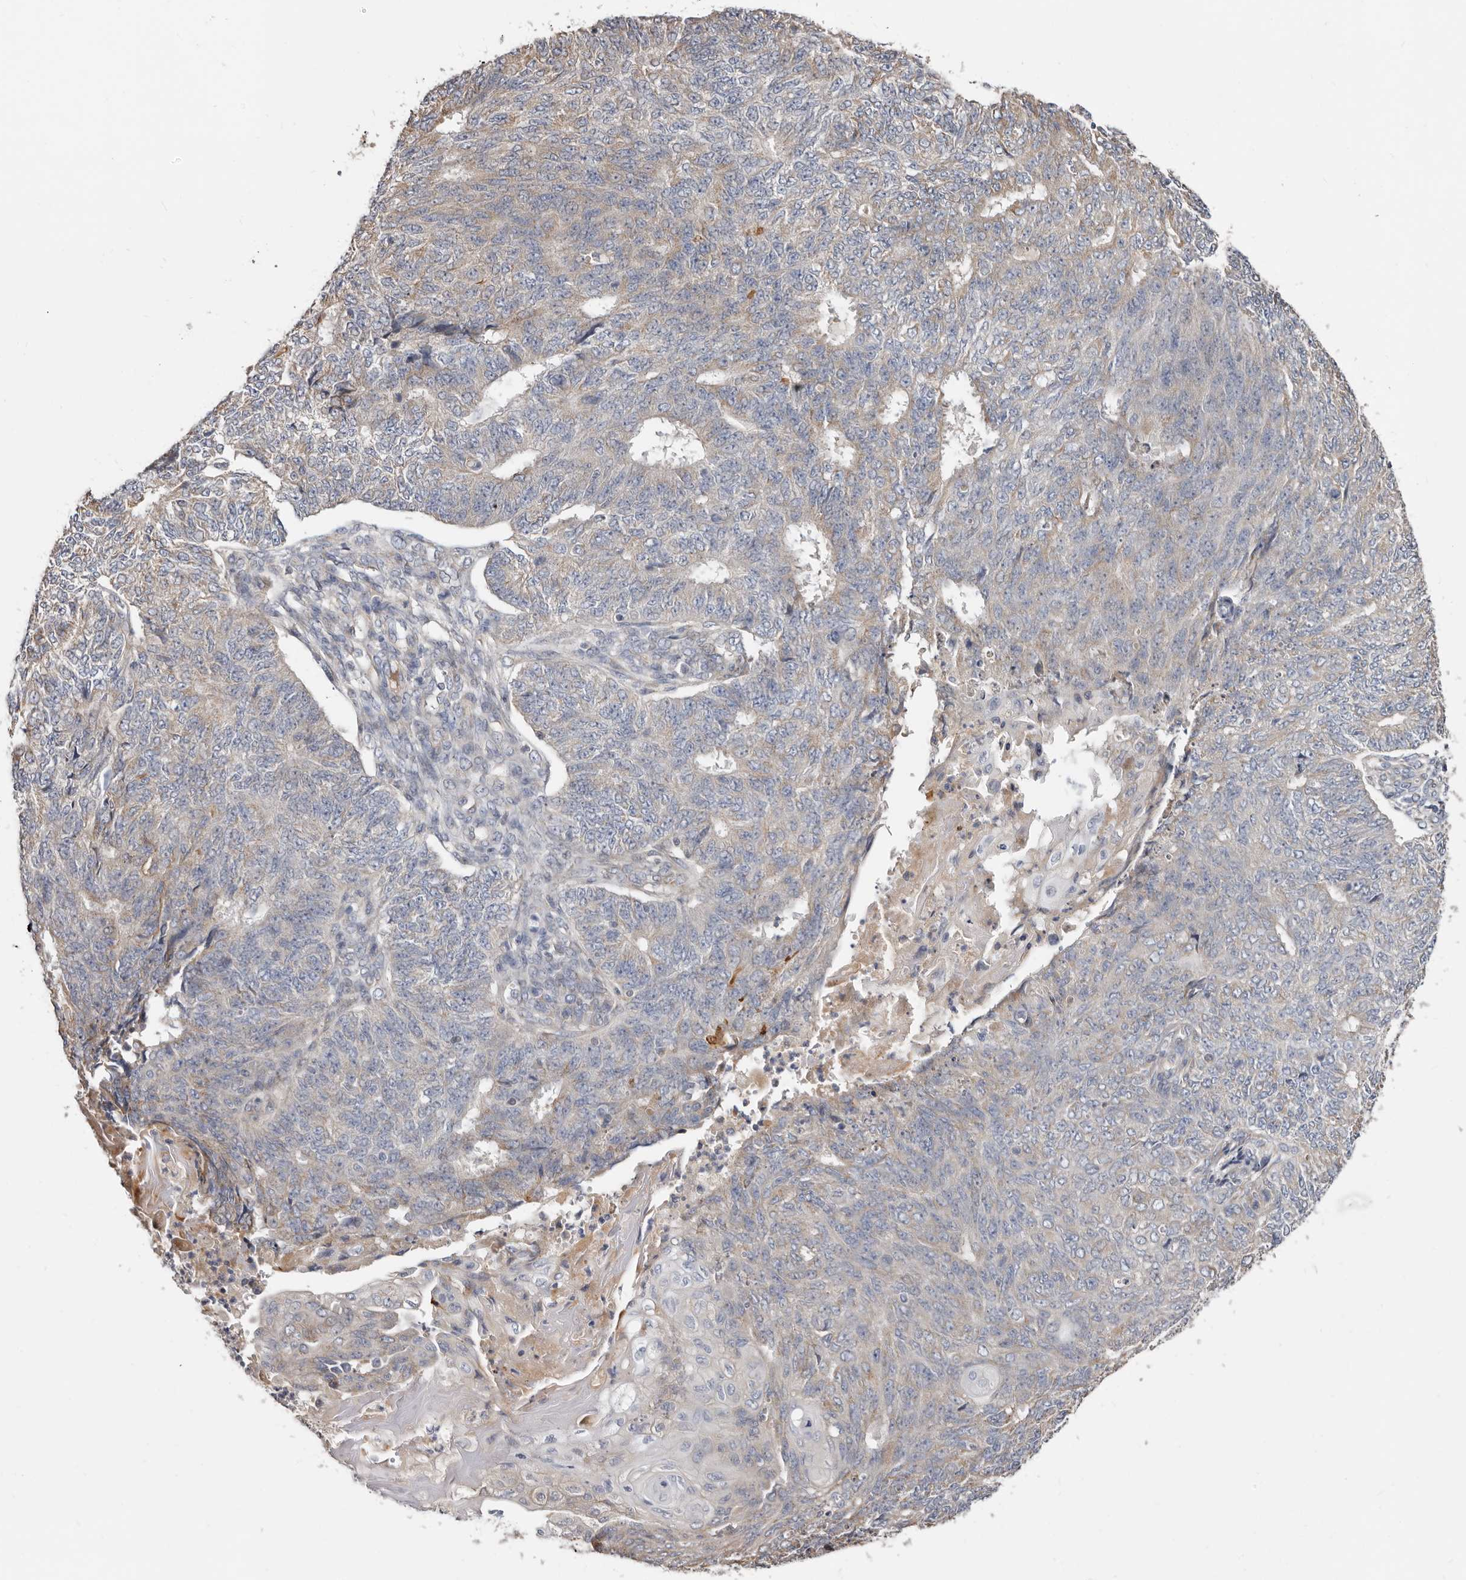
{"staining": {"intensity": "weak", "quantity": "<25%", "location": "cytoplasmic/membranous"}, "tissue": "endometrial cancer", "cell_type": "Tumor cells", "image_type": "cancer", "snomed": [{"axis": "morphology", "description": "Adenocarcinoma, NOS"}, {"axis": "topography", "description": "Endometrium"}], "caption": "Immunohistochemistry photomicrograph of human endometrial cancer (adenocarcinoma) stained for a protein (brown), which demonstrates no expression in tumor cells.", "gene": "ASIC5", "patient": {"sex": "female", "age": 32}}